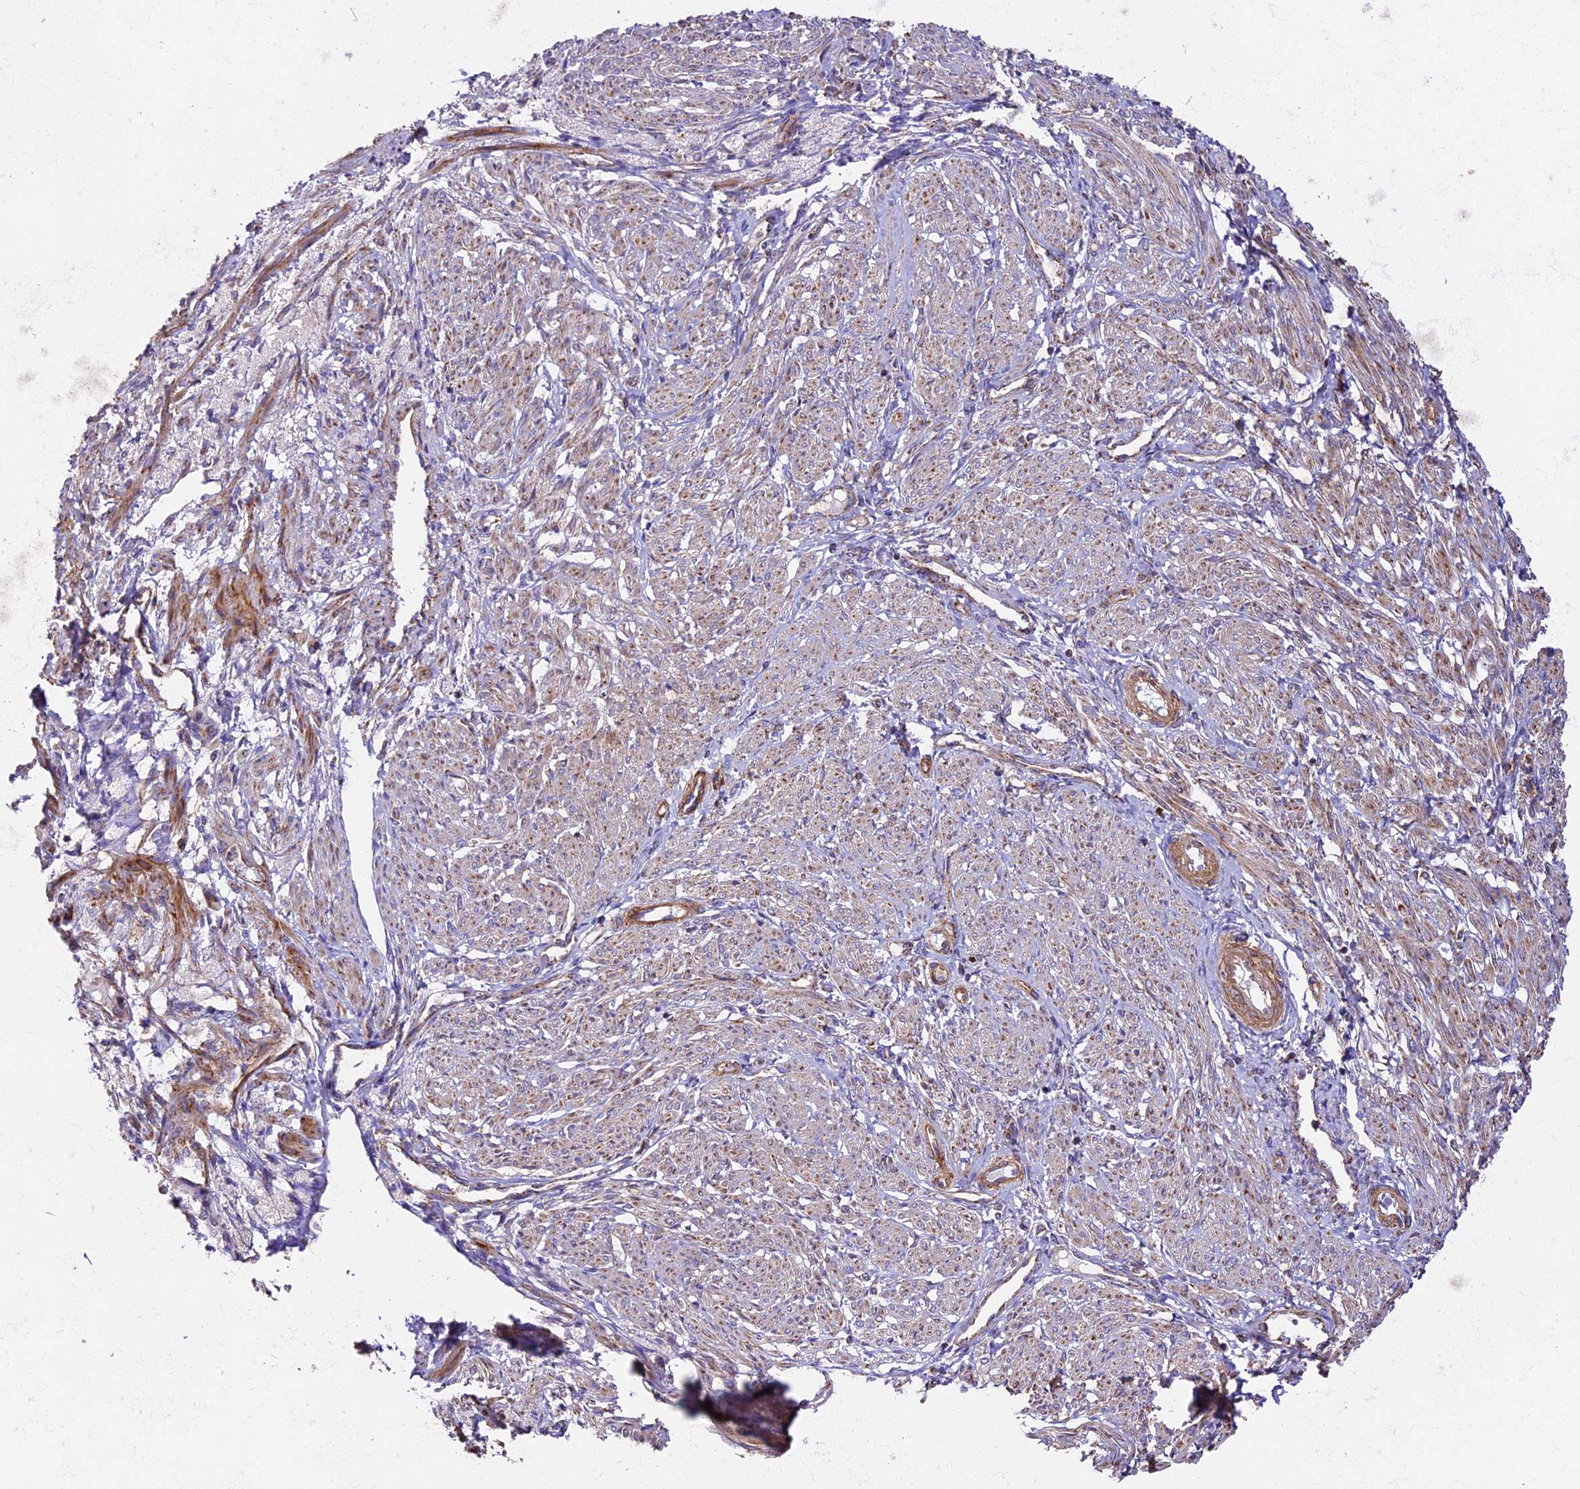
{"staining": {"intensity": "moderate", "quantity": "25%-75%", "location": "cytoplasmic/membranous"}, "tissue": "smooth muscle", "cell_type": "Smooth muscle cells", "image_type": "normal", "snomed": [{"axis": "morphology", "description": "Normal tissue, NOS"}, {"axis": "topography", "description": "Smooth muscle"}], "caption": "Smooth muscle was stained to show a protein in brown. There is medium levels of moderate cytoplasmic/membranous staining in approximately 25%-75% of smooth muscle cells.", "gene": "NDUFA8", "patient": {"sex": "female", "age": 39}}